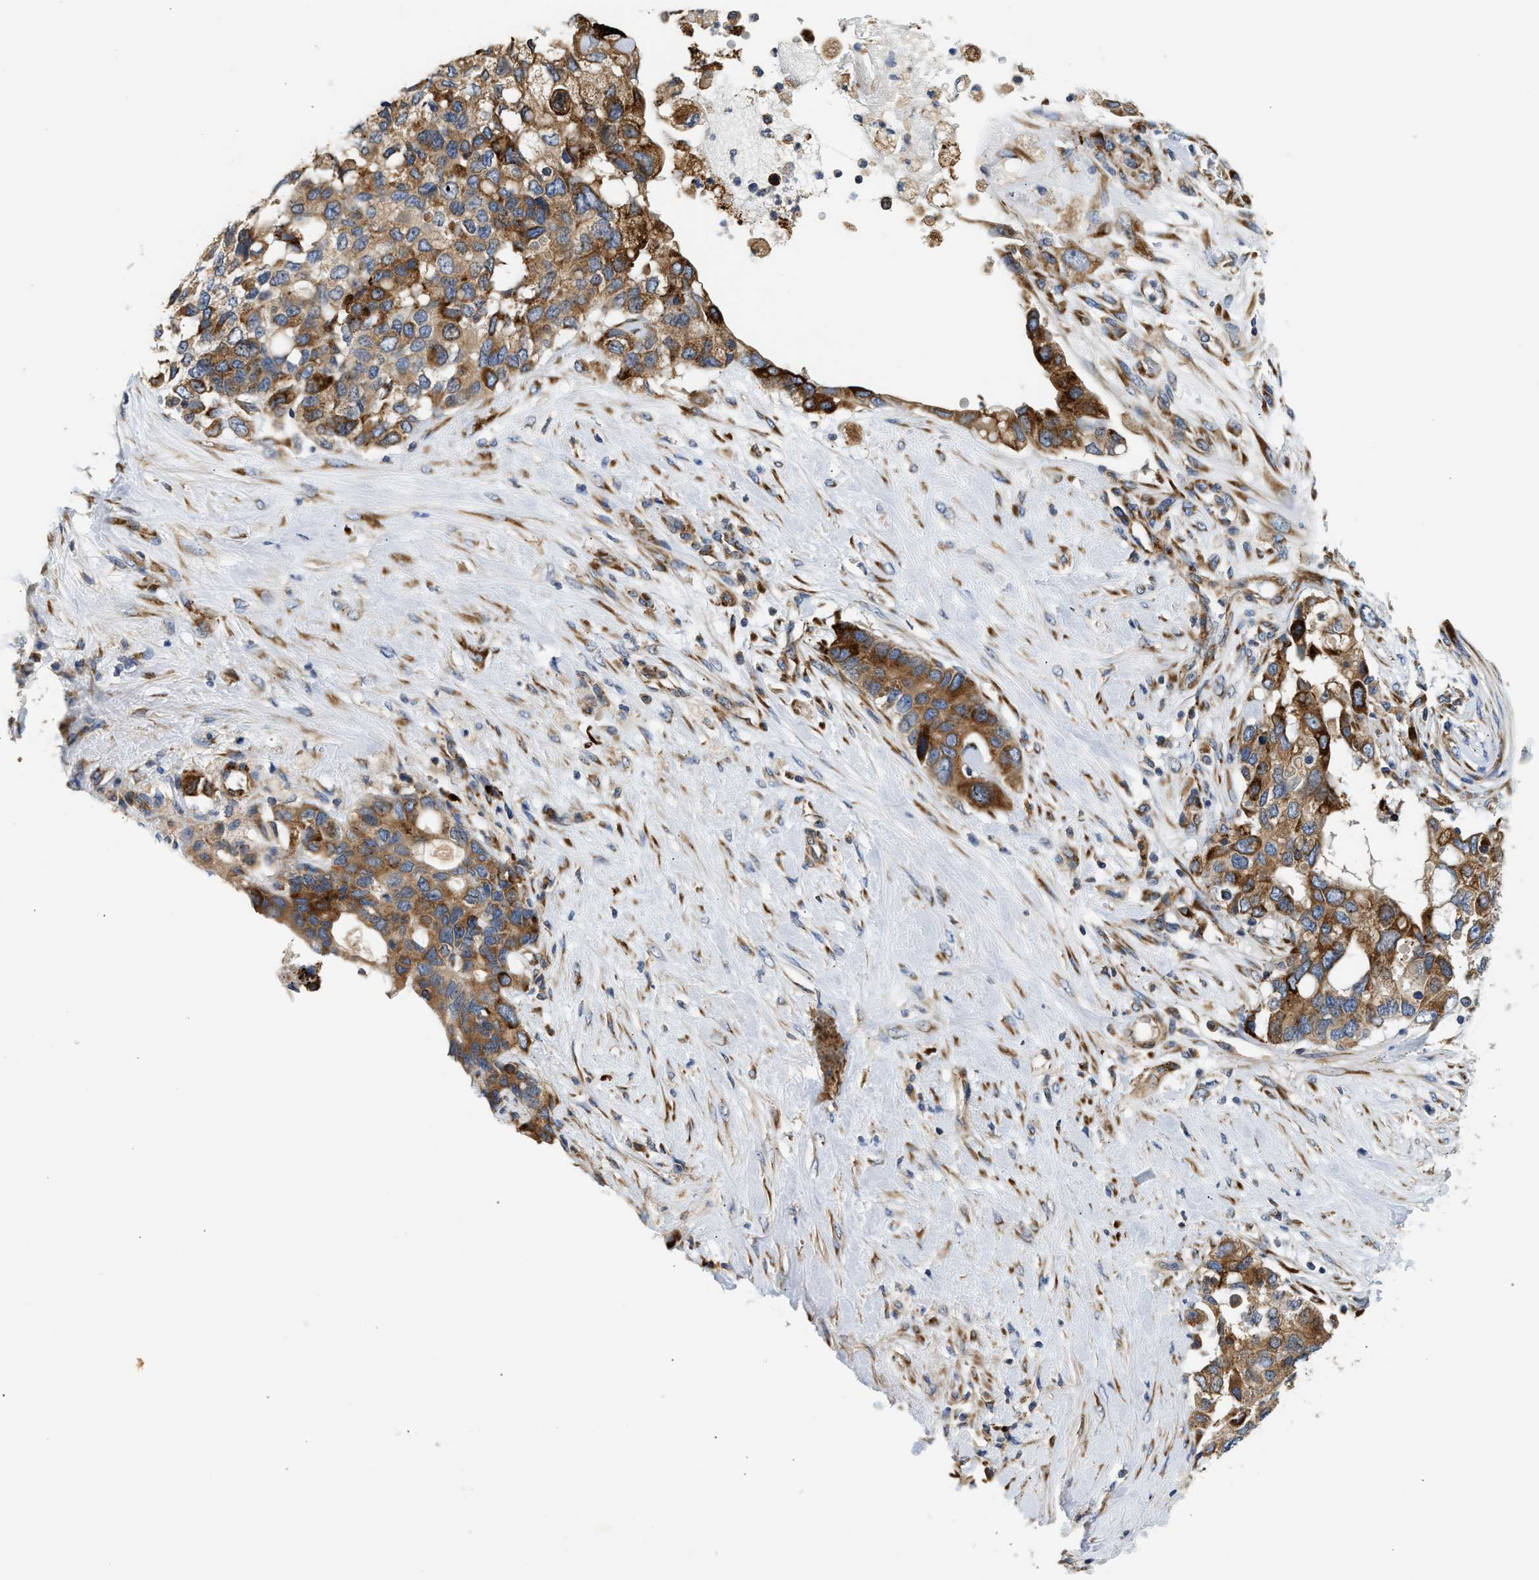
{"staining": {"intensity": "strong", "quantity": "25%-75%", "location": "cytoplasmic/membranous"}, "tissue": "pancreatic cancer", "cell_type": "Tumor cells", "image_type": "cancer", "snomed": [{"axis": "morphology", "description": "Adenocarcinoma, NOS"}, {"axis": "topography", "description": "Pancreas"}], "caption": "Pancreatic adenocarcinoma stained with a brown dye exhibits strong cytoplasmic/membranous positive expression in approximately 25%-75% of tumor cells.", "gene": "AMZ1", "patient": {"sex": "female", "age": 56}}